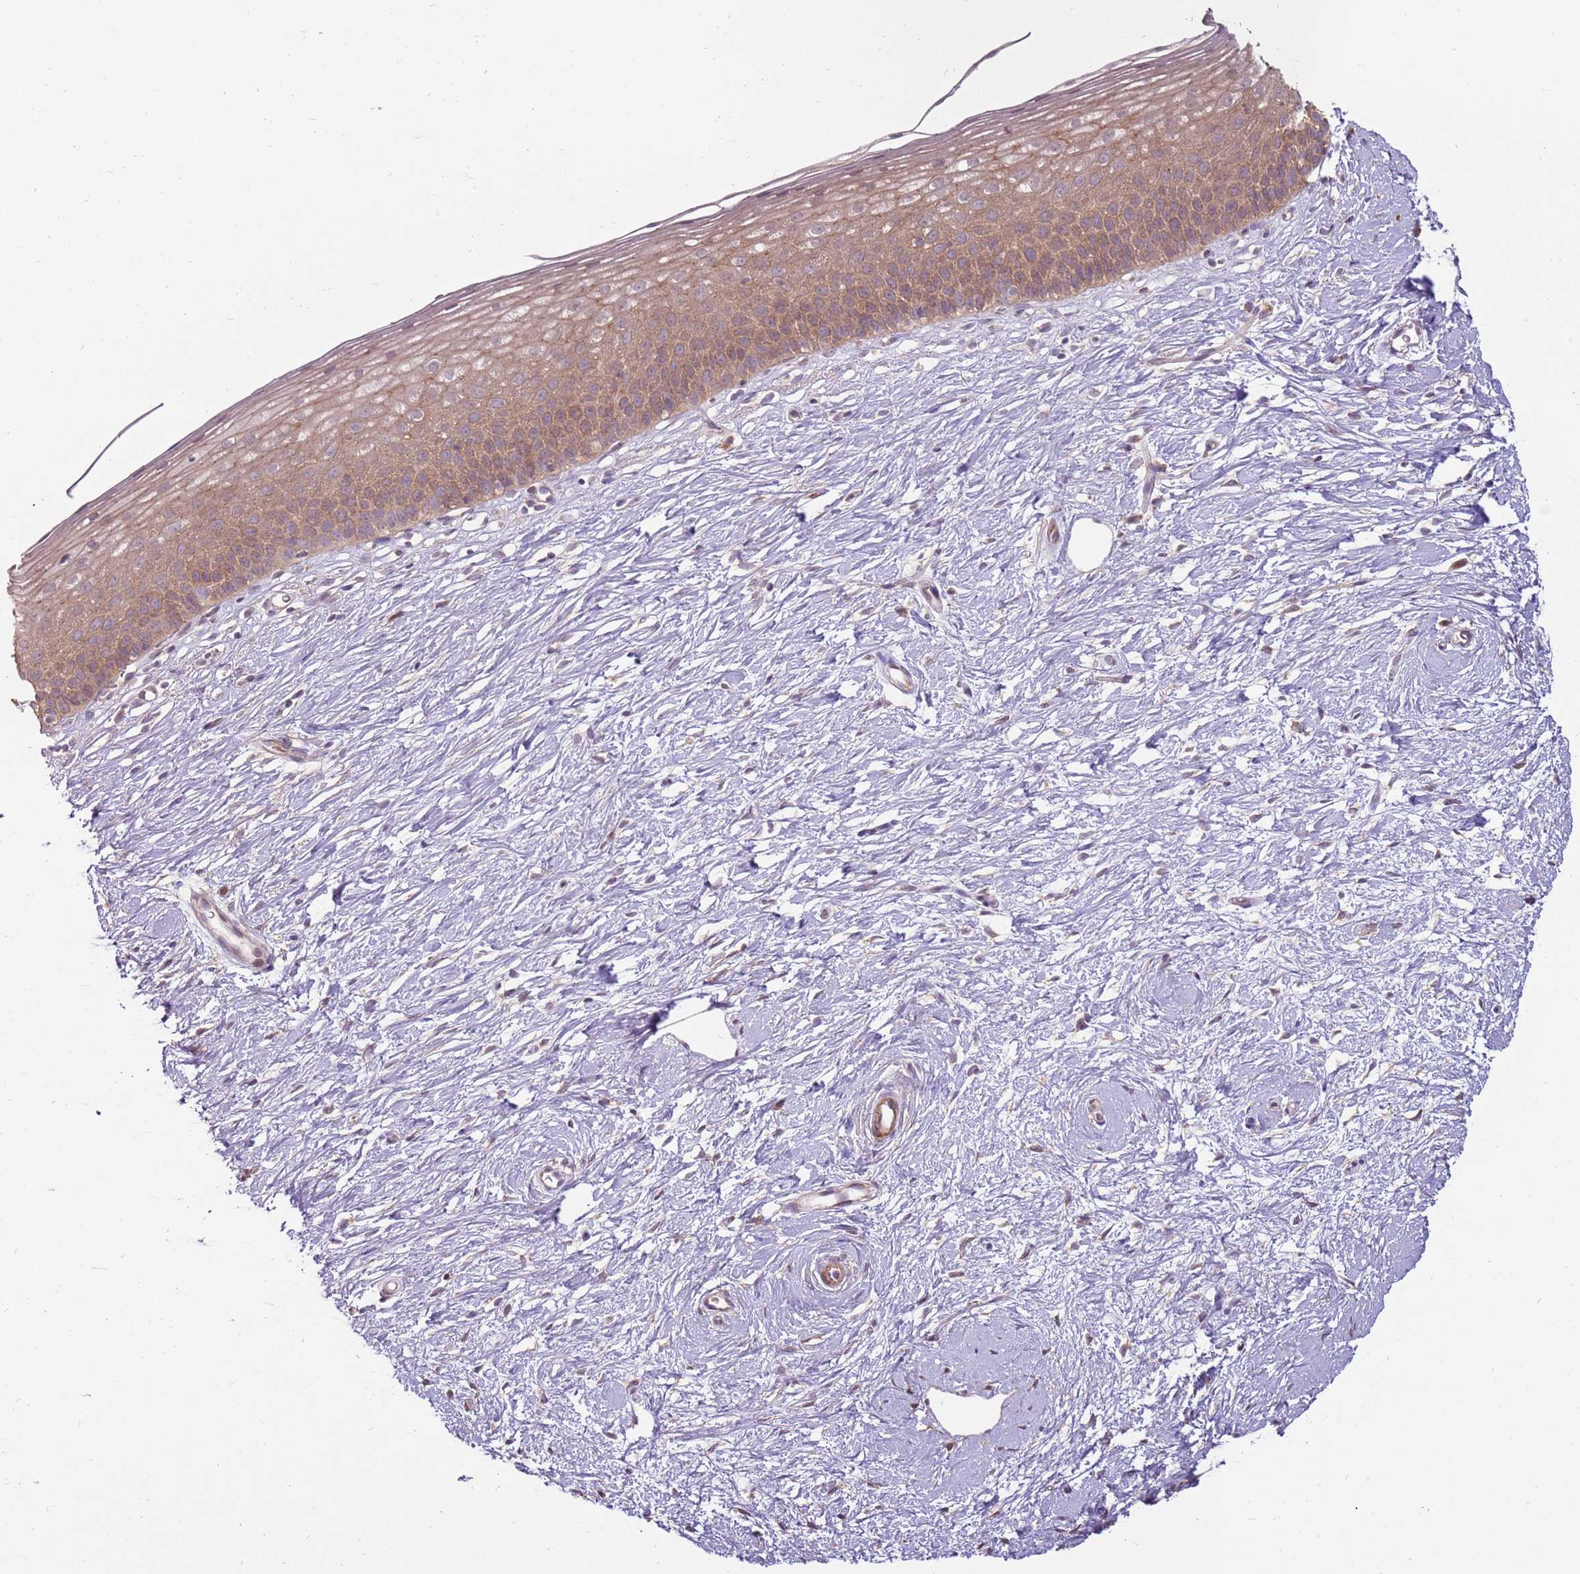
{"staining": {"intensity": "moderate", "quantity": ">75%", "location": "cytoplasmic/membranous"}, "tissue": "cervix", "cell_type": "Glandular cells", "image_type": "normal", "snomed": [{"axis": "morphology", "description": "Normal tissue, NOS"}, {"axis": "topography", "description": "Cervix"}], "caption": "Immunohistochemical staining of unremarkable human cervix reveals moderate cytoplasmic/membranous protein staining in approximately >75% of glandular cells. (DAB (3,3'-diaminobenzidine) = brown stain, brightfield microscopy at high magnification).", "gene": "SPATA31D1", "patient": {"sex": "female", "age": 57}}